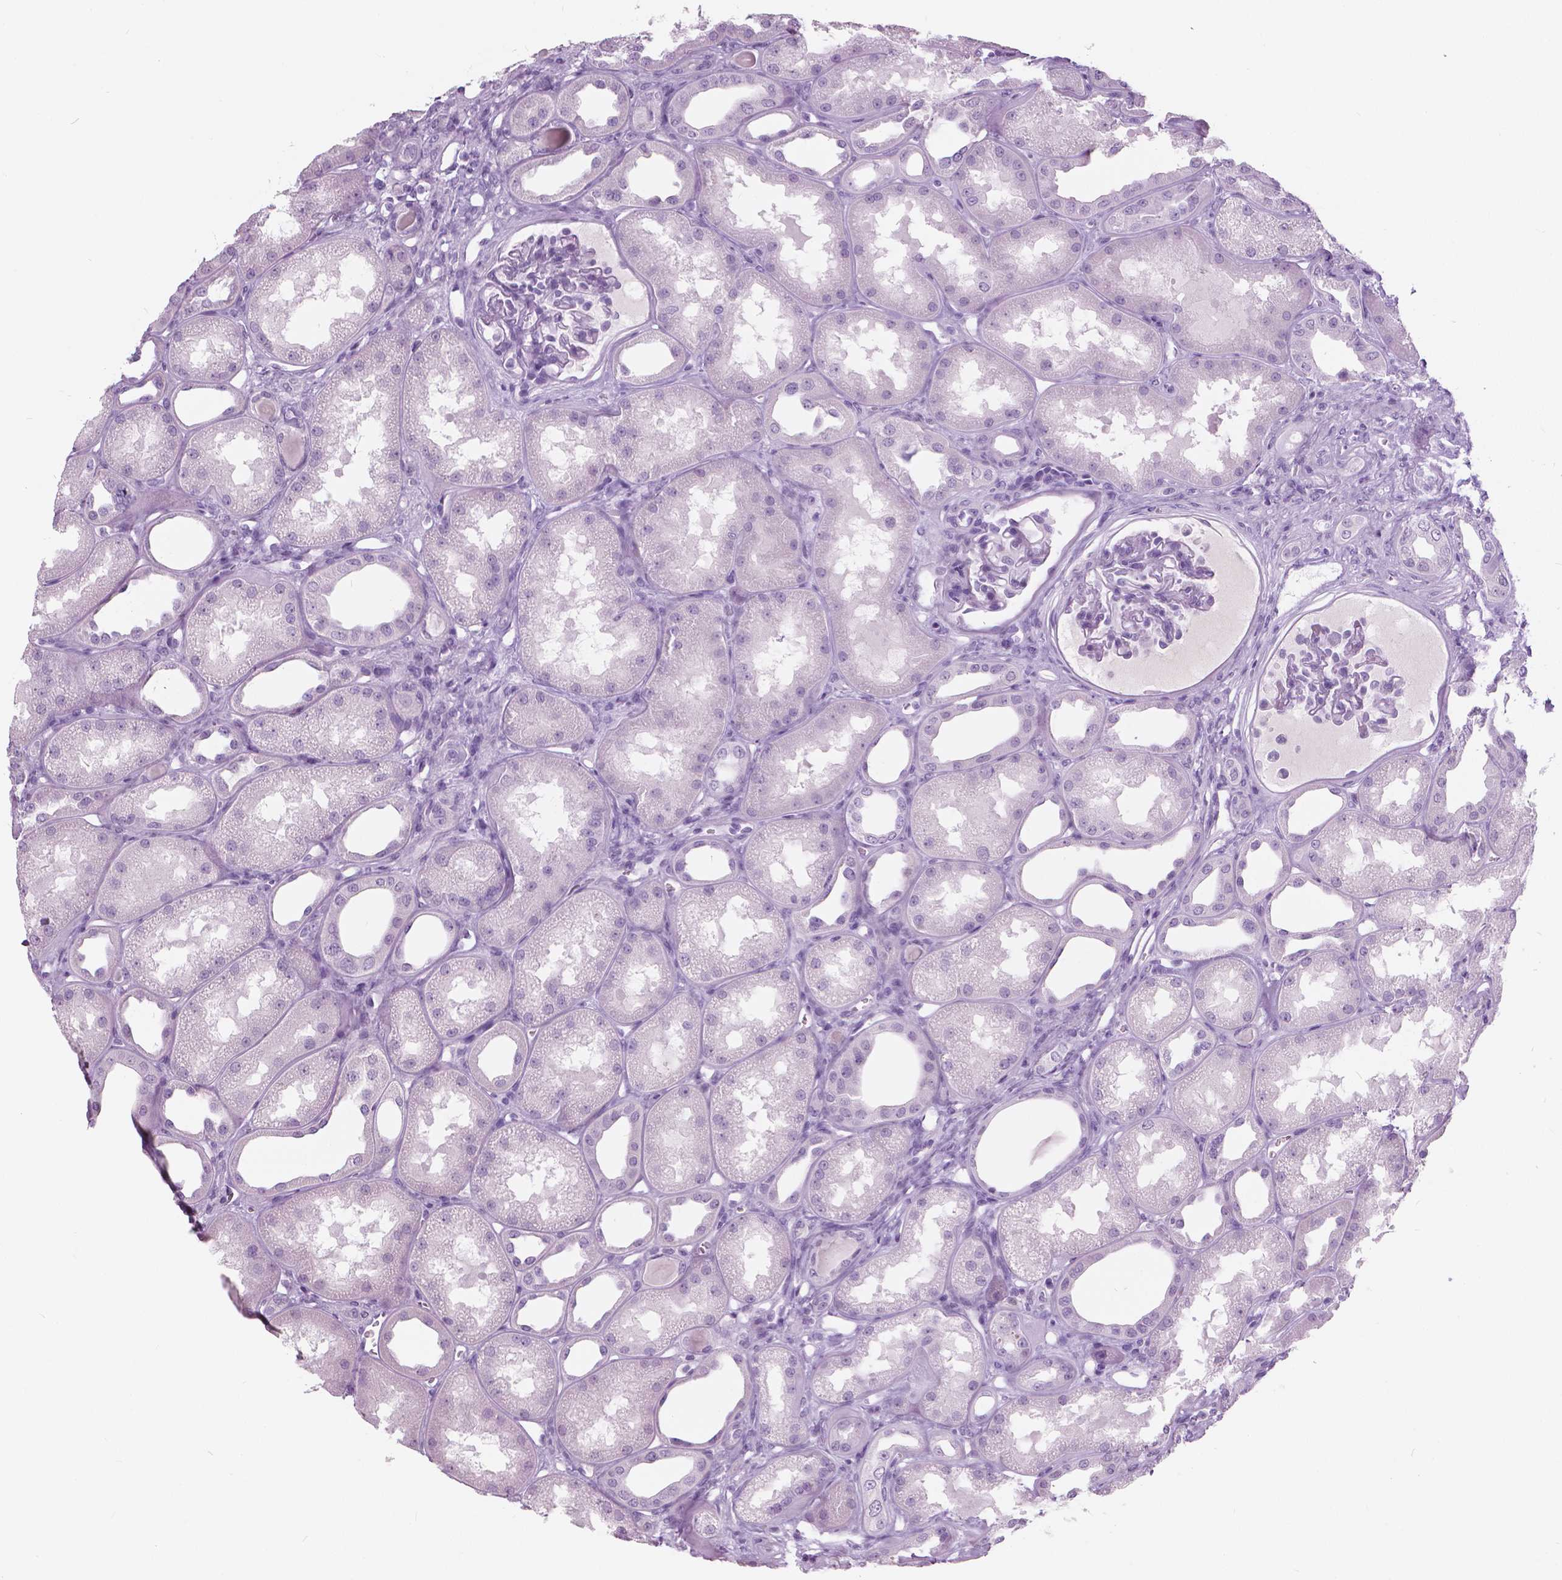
{"staining": {"intensity": "negative", "quantity": "none", "location": "none"}, "tissue": "kidney", "cell_type": "Cells in glomeruli", "image_type": "normal", "snomed": [{"axis": "morphology", "description": "Normal tissue, NOS"}, {"axis": "topography", "description": "Kidney"}], "caption": "The immunohistochemistry image has no significant expression in cells in glomeruli of kidney.", "gene": "SFTPD", "patient": {"sex": "male", "age": 61}}